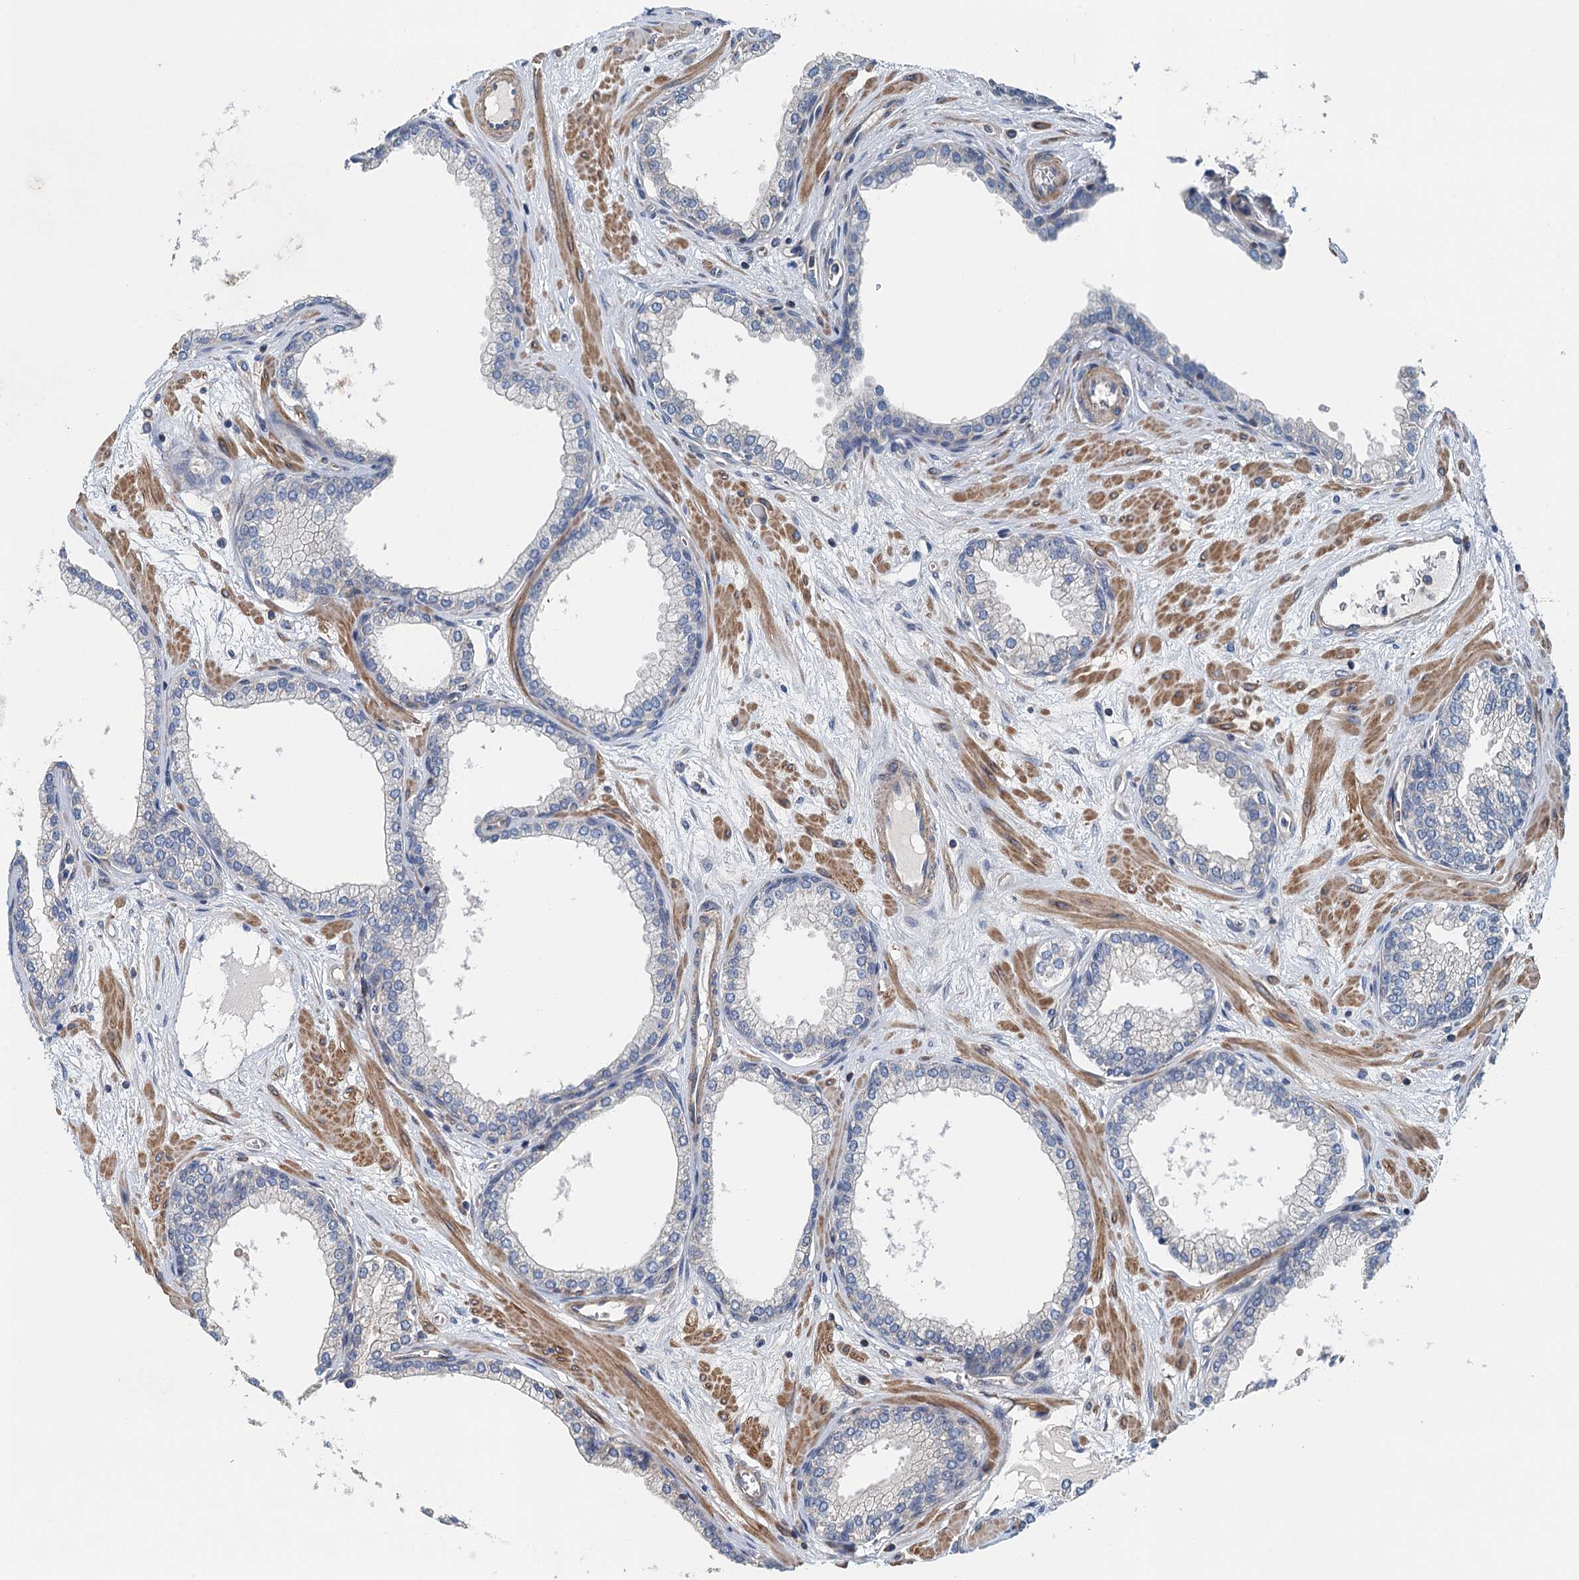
{"staining": {"intensity": "weak", "quantity": "25%-75%", "location": "cytoplasmic/membranous"}, "tissue": "prostate", "cell_type": "Glandular cells", "image_type": "normal", "snomed": [{"axis": "morphology", "description": "Normal tissue, NOS"}, {"axis": "morphology", "description": "Urothelial carcinoma, Low grade"}, {"axis": "topography", "description": "Urinary bladder"}, {"axis": "topography", "description": "Prostate"}], "caption": "Immunohistochemical staining of unremarkable human prostate demonstrates low levels of weak cytoplasmic/membranous expression in about 25%-75% of glandular cells.", "gene": "PPP1R14D", "patient": {"sex": "male", "age": 60}}